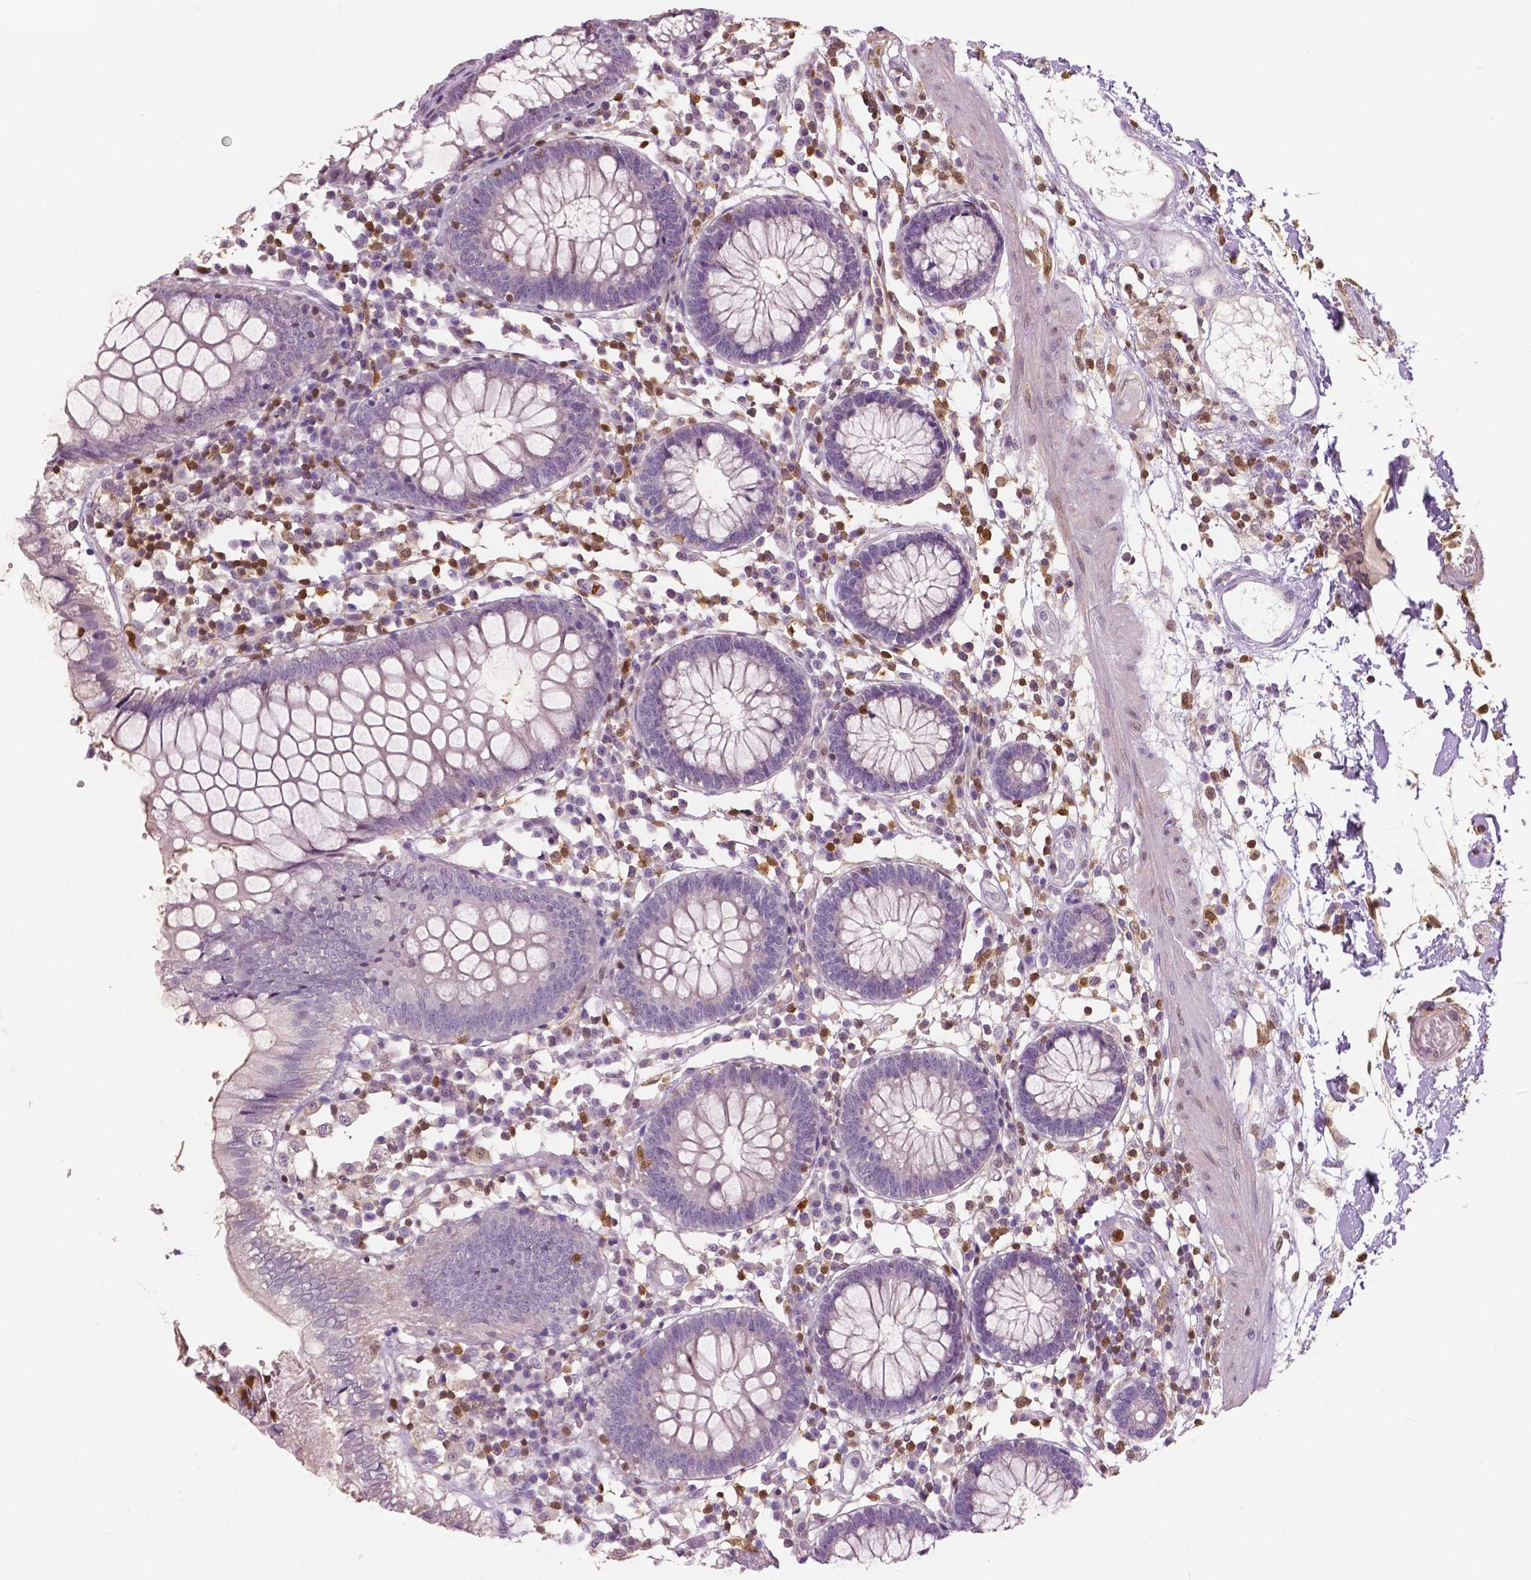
{"staining": {"intensity": "negative", "quantity": "none", "location": "none"}, "tissue": "colon", "cell_type": "Endothelial cells", "image_type": "normal", "snomed": [{"axis": "morphology", "description": "Normal tissue, NOS"}, {"axis": "morphology", "description": "Adenocarcinoma, NOS"}, {"axis": "topography", "description": "Colon"}], "caption": "The image demonstrates no significant staining in endothelial cells of colon.", "gene": "S100A4", "patient": {"sex": "male", "age": 83}}